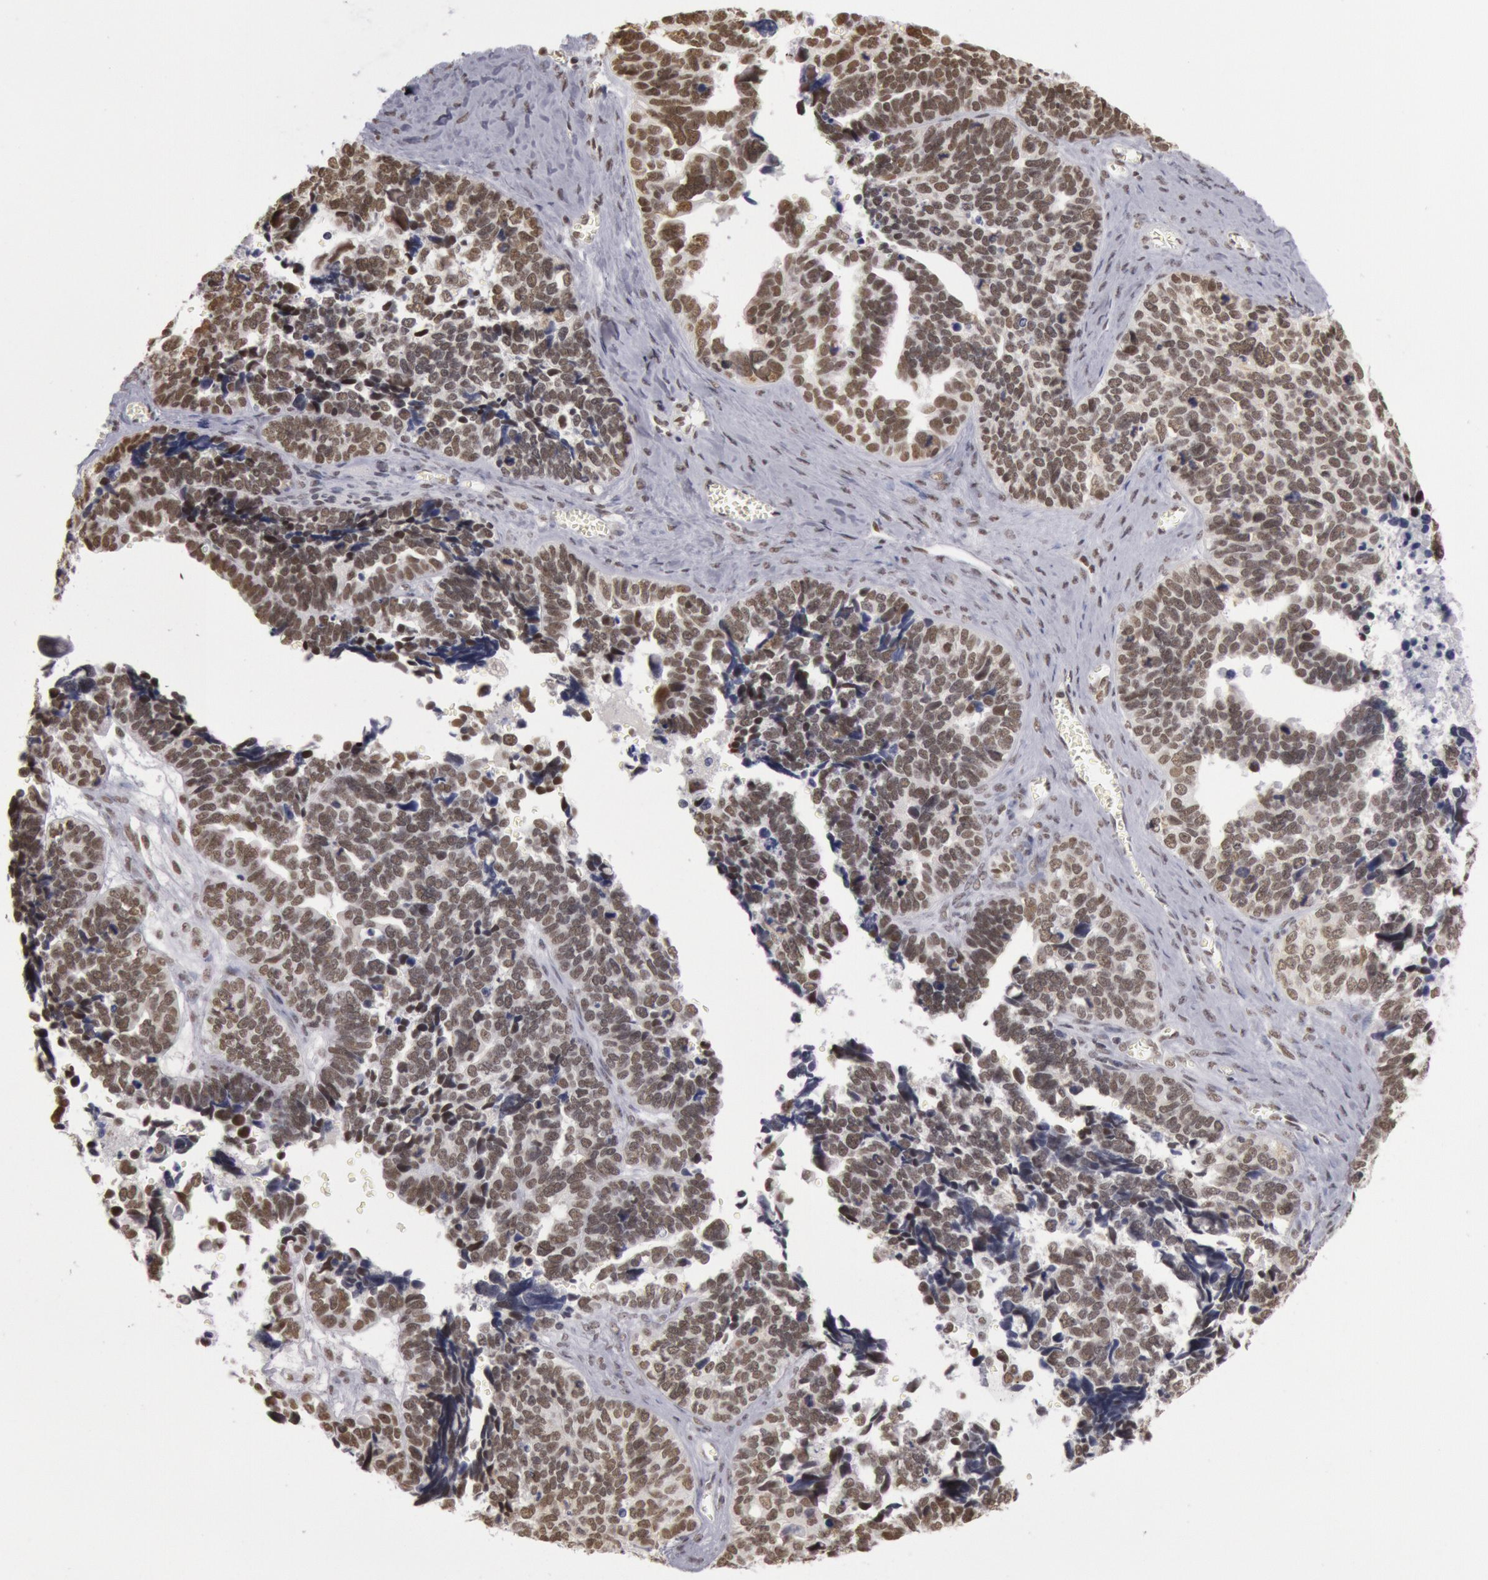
{"staining": {"intensity": "strong", "quantity": ">75%", "location": "nuclear"}, "tissue": "ovarian cancer", "cell_type": "Tumor cells", "image_type": "cancer", "snomed": [{"axis": "morphology", "description": "Cystadenocarcinoma, serous, NOS"}, {"axis": "topography", "description": "Ovary"}], "caption": "Tumor cells demonstrate high levels of strong nuclear positivity in approximately >75% of cells in ovarian serous cystadenocarcinoma.", "gene": "ESS2", "patient": {"sex": "female", "age": 77}}